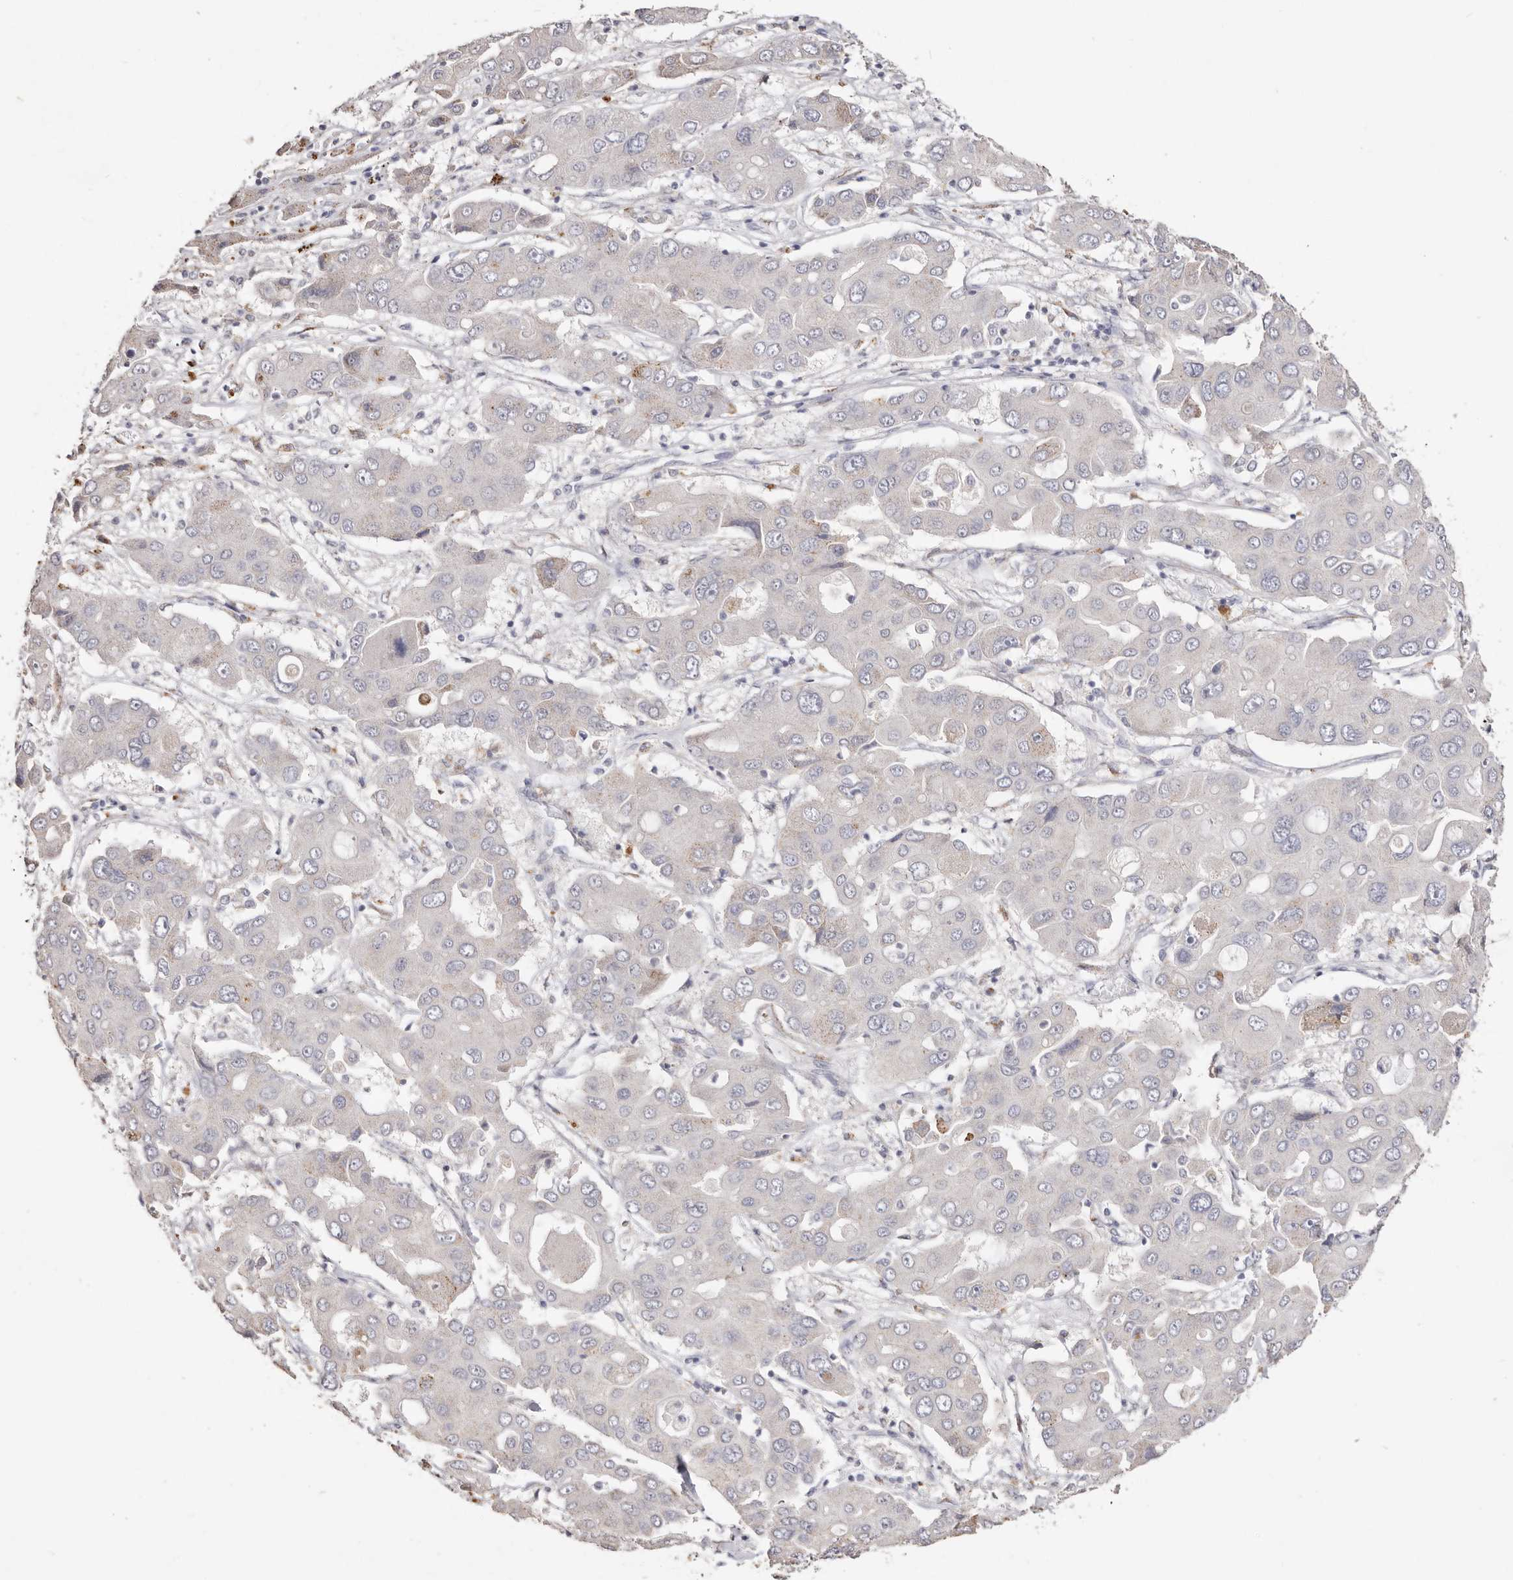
{"staining": {"intensity": "negative", "quantity": "none", "location": "none"}, "tissue": "liver cancer", "cell_type": "Tumor cells", "image_type": "cancer", "snomed": [{"axis": "morphology", "description": "Cholangiocarcinoma"}, {"axis": "topography", "description": "Liver"}], "caption": "Tumor cells show no significant protein positivity in liver cholangiocarcinoma.", "gene": "LGALS7B", "patient": {"sex": "male", "age": 67}}